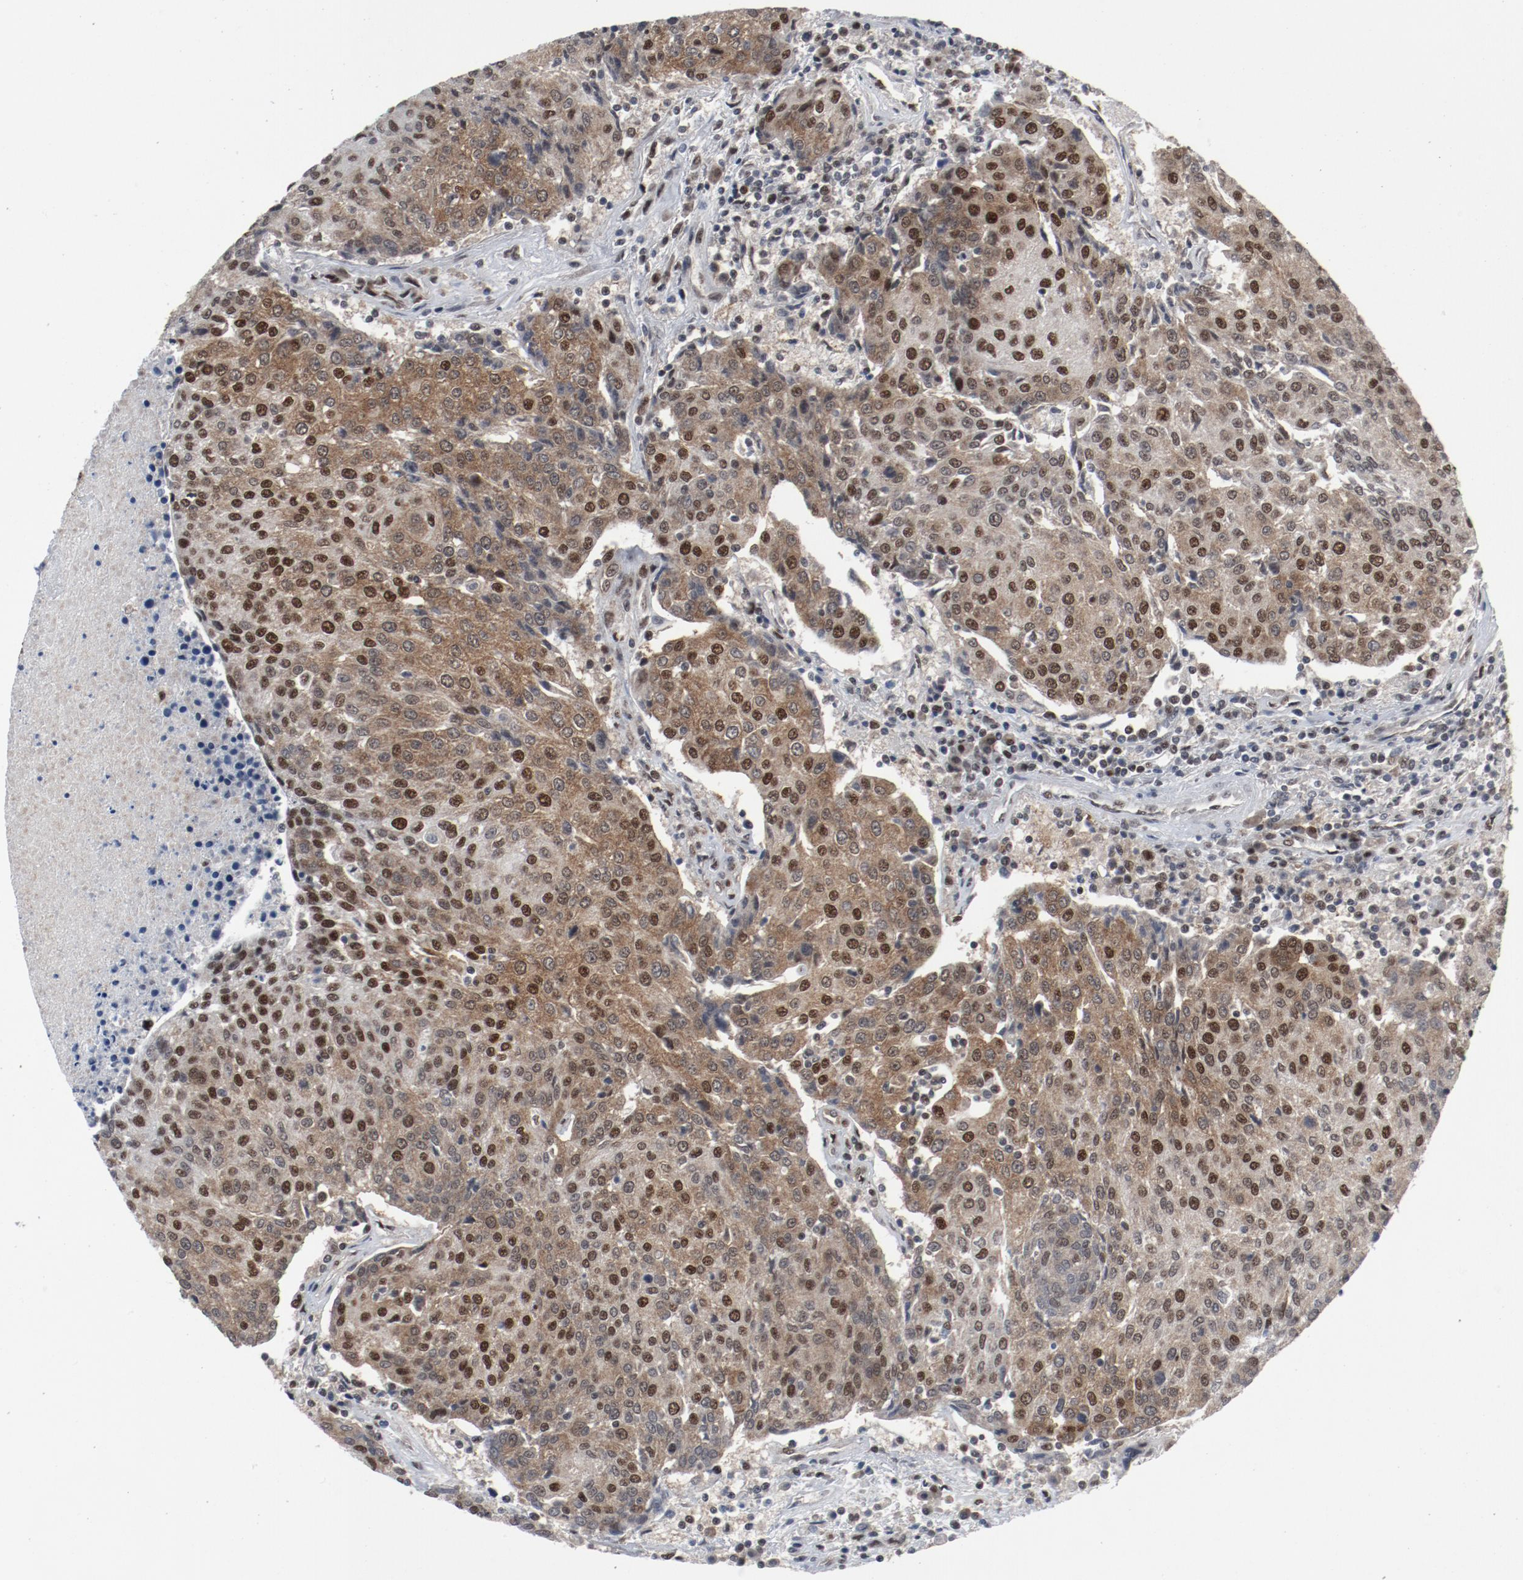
{"staining": {"intensity": "moderate", "quantity": ">75%", "location": "cytoplasmic/membranous,nuclear"}, "tissue": "urothelial cancer", "cell_type": "Tumor cells", "image_type": "cancer", "snomed": [{"axis": "morphology", "description": "Urothelial carcinoma, High grade"}, {"axis": "topography", "description": "Urinary bladder"}], "caption": "Brown immunohistochemical staining in human high-grade urothelial carcinoma displays moderate cytoplasmic/membranous and nuclear positivity in about >75% of tumor cells.", "gene": "JMJD6", "patient": {"sex": "female", "age": 85}}